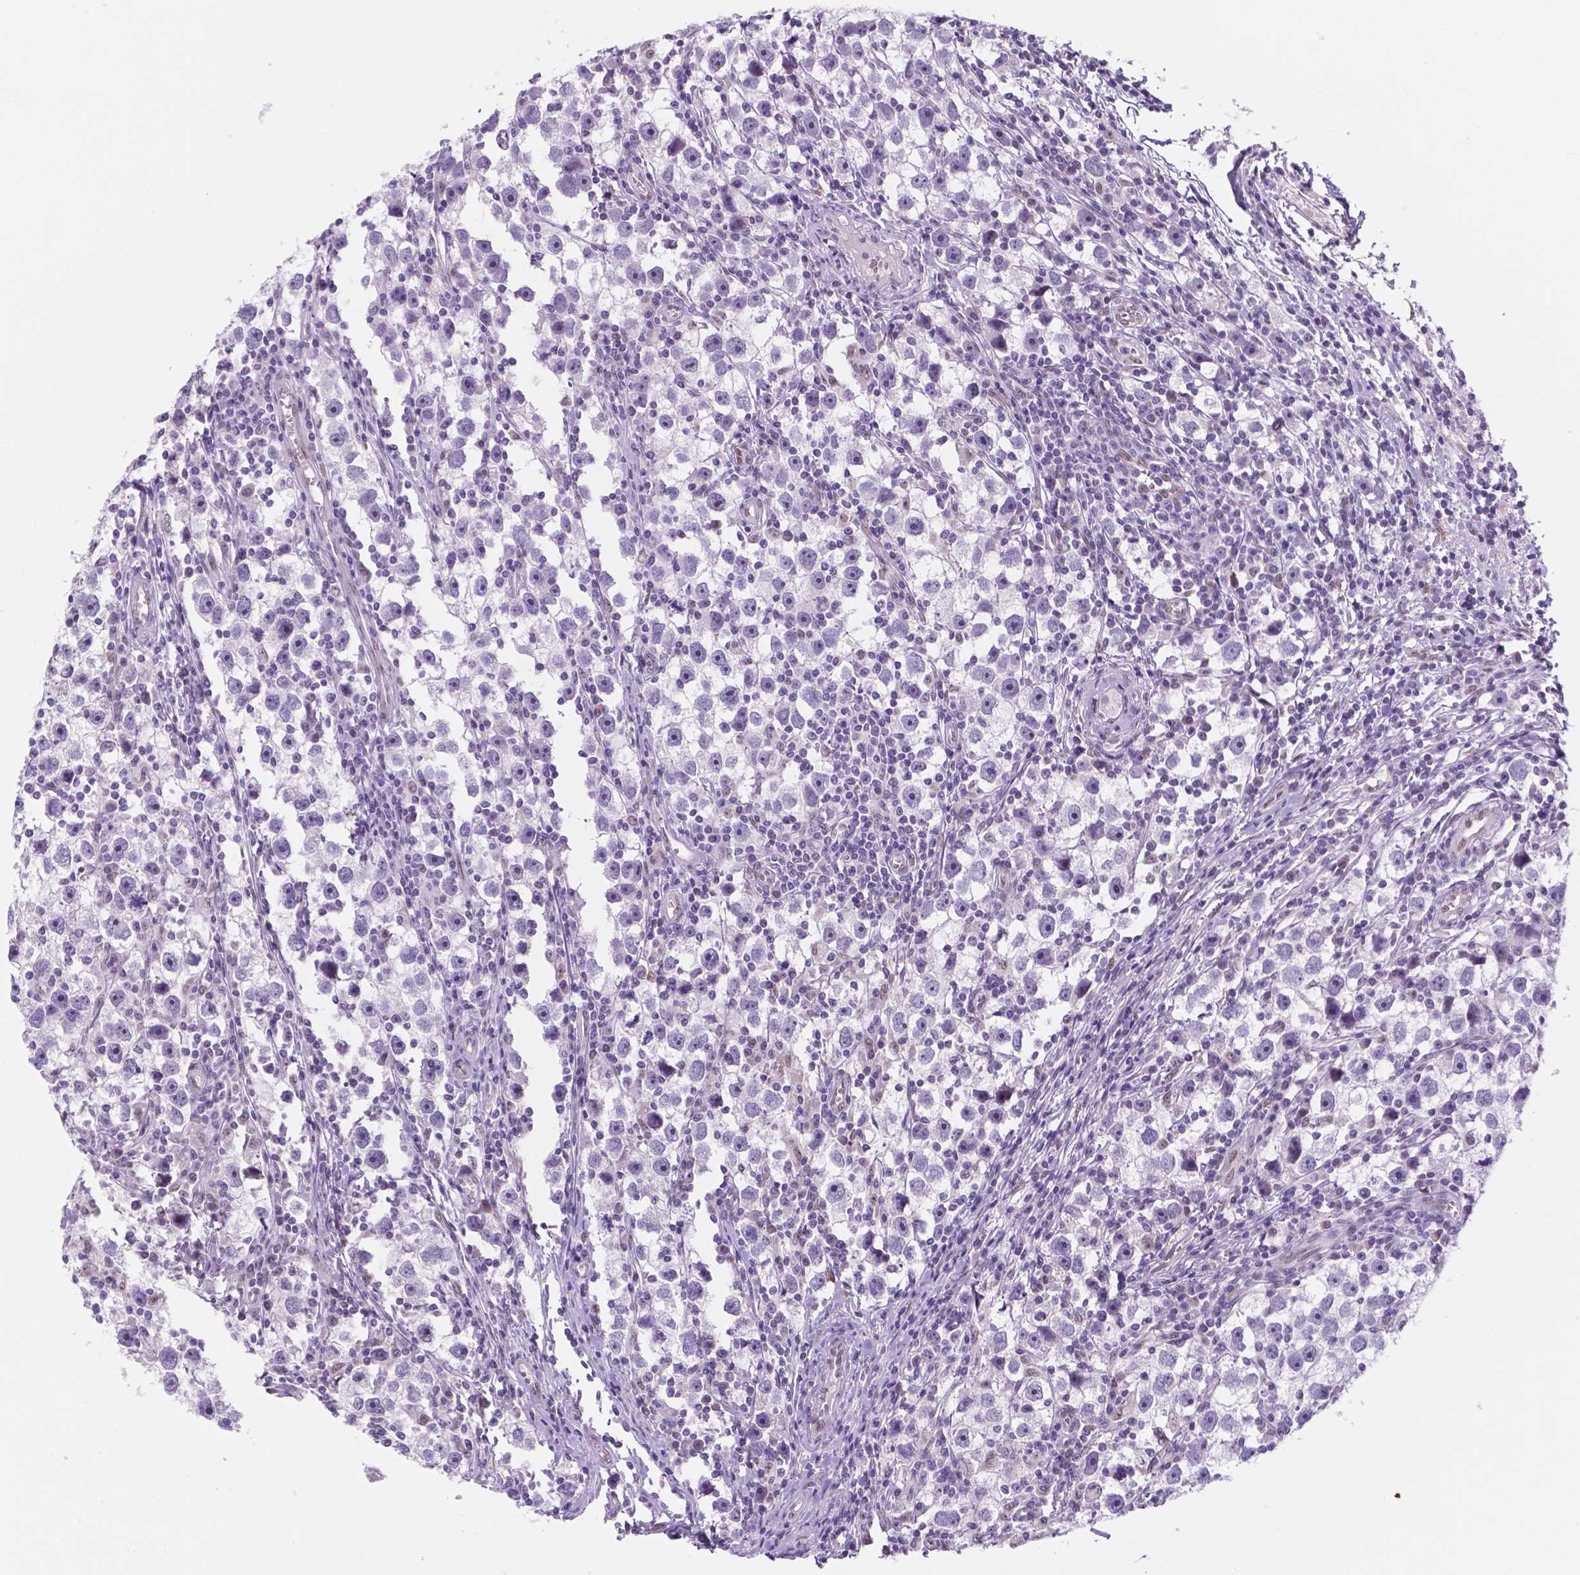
{"staining": {"intensity": "negative", "quantity": "none", "location": "none"}, "tissue": "testis cancer", "cell_type": "Tumor cells", "image_type": "cancer", "snomed": [{"axis": "morphology", "description": "Seminoma, NOS"}, {"axis": "topography", "description": "Testis"}], "caption": "This is an IHC photomicrograph of human testis cancer (seminoma). There is no expression in tumor cells.", "gene": "C18orf21", "patient": {"sex": "male", "age": 30}}